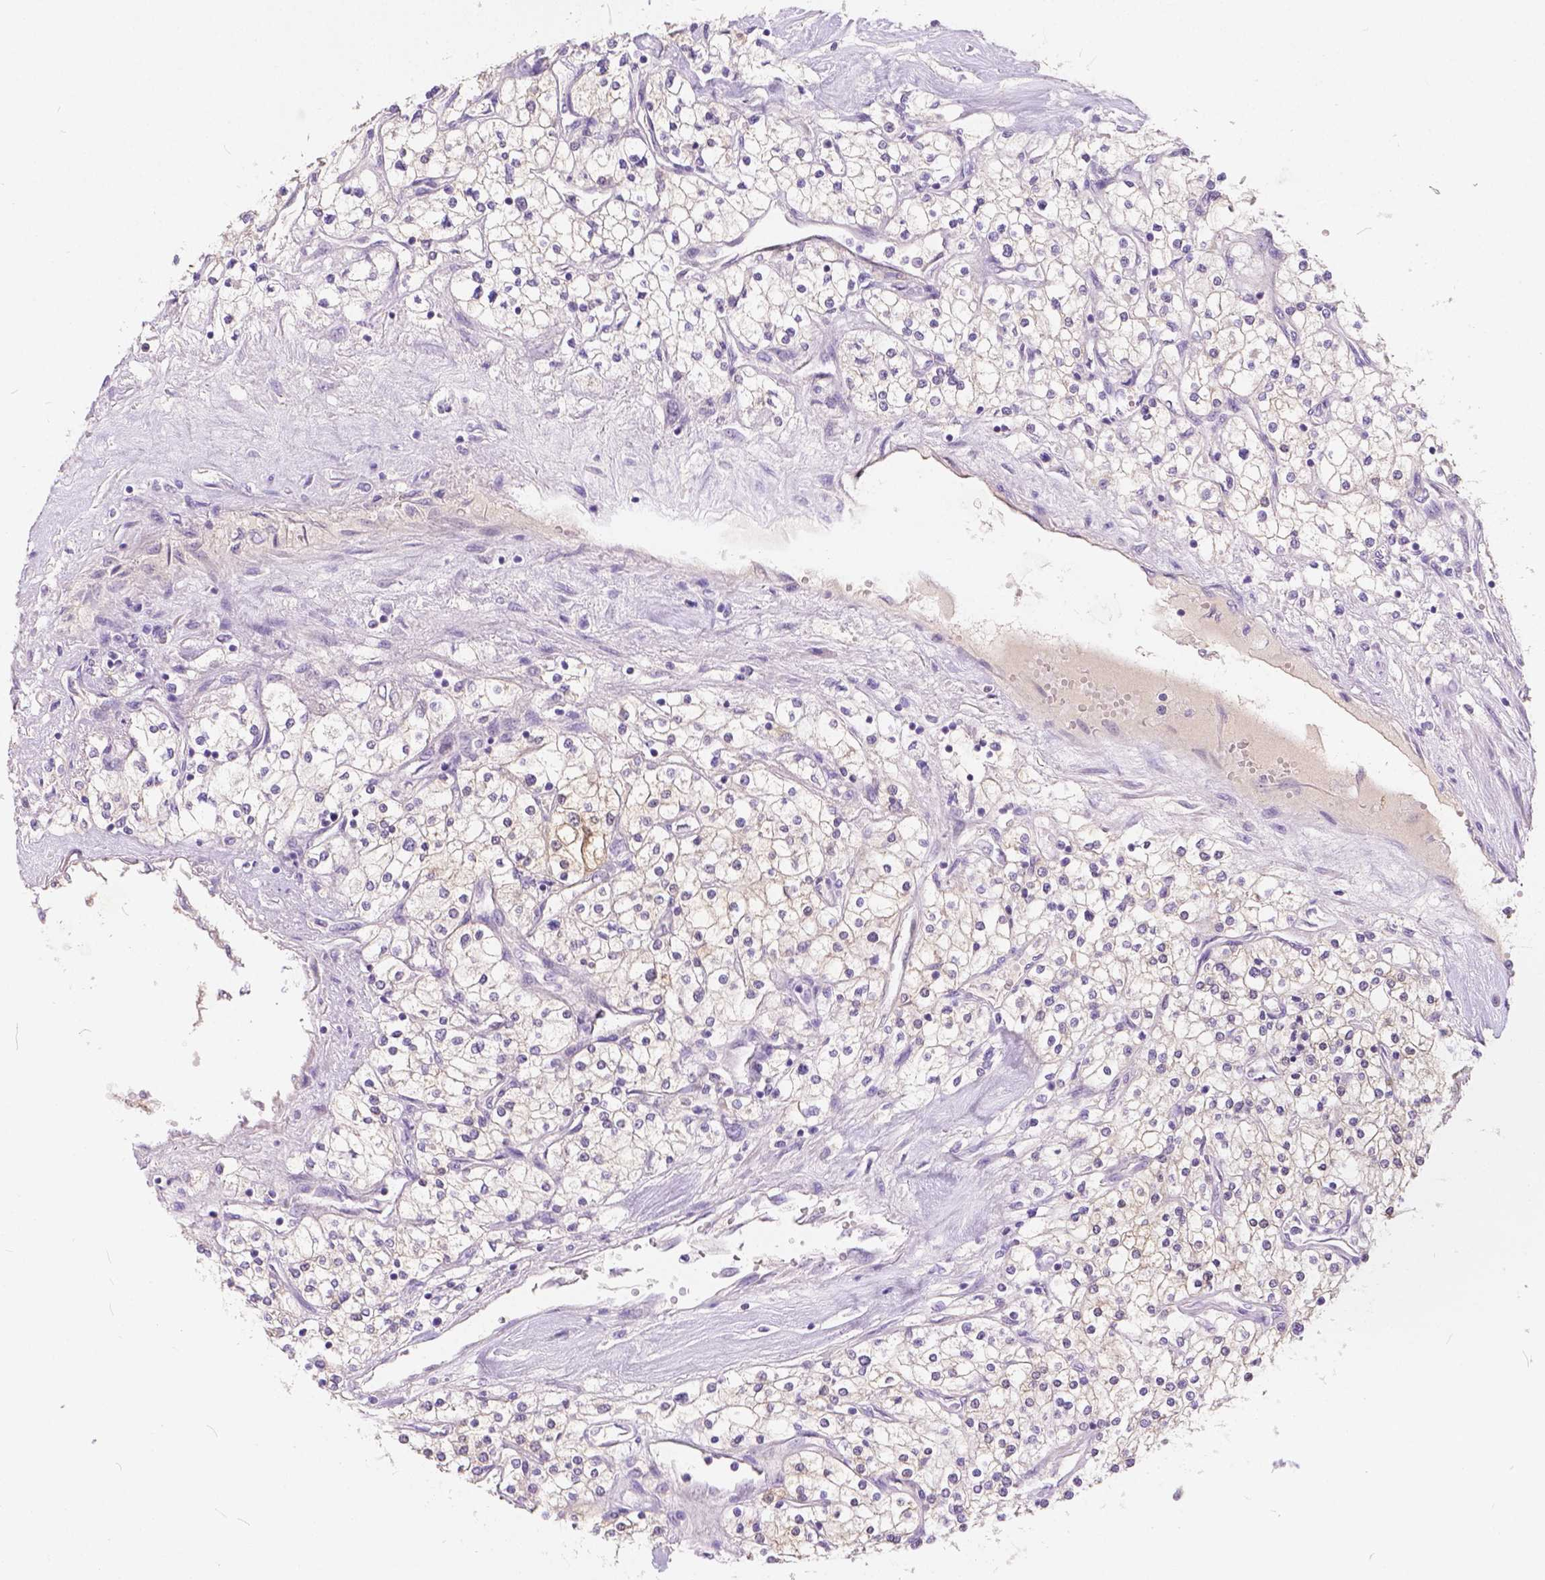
{"staining": {"intensity": "negative", "quantity": "none", "location": "none"}, "tissue": "renal cancer", "cell_type": "Tumor cells", "image_type": "cancer", "snomed": [{"axis": "morphology", "description": "Adenocarcinoma, NOS"}, {"axis": "topography", "description": "Kidney"}], "caption": "This is an immunohistochemistry (IHC) micrograph of human renal adenocarcinoma. There is no expression in tumor cells.", "gene": "PEX11G", "patient": {"sex": "male", "age": 80}}